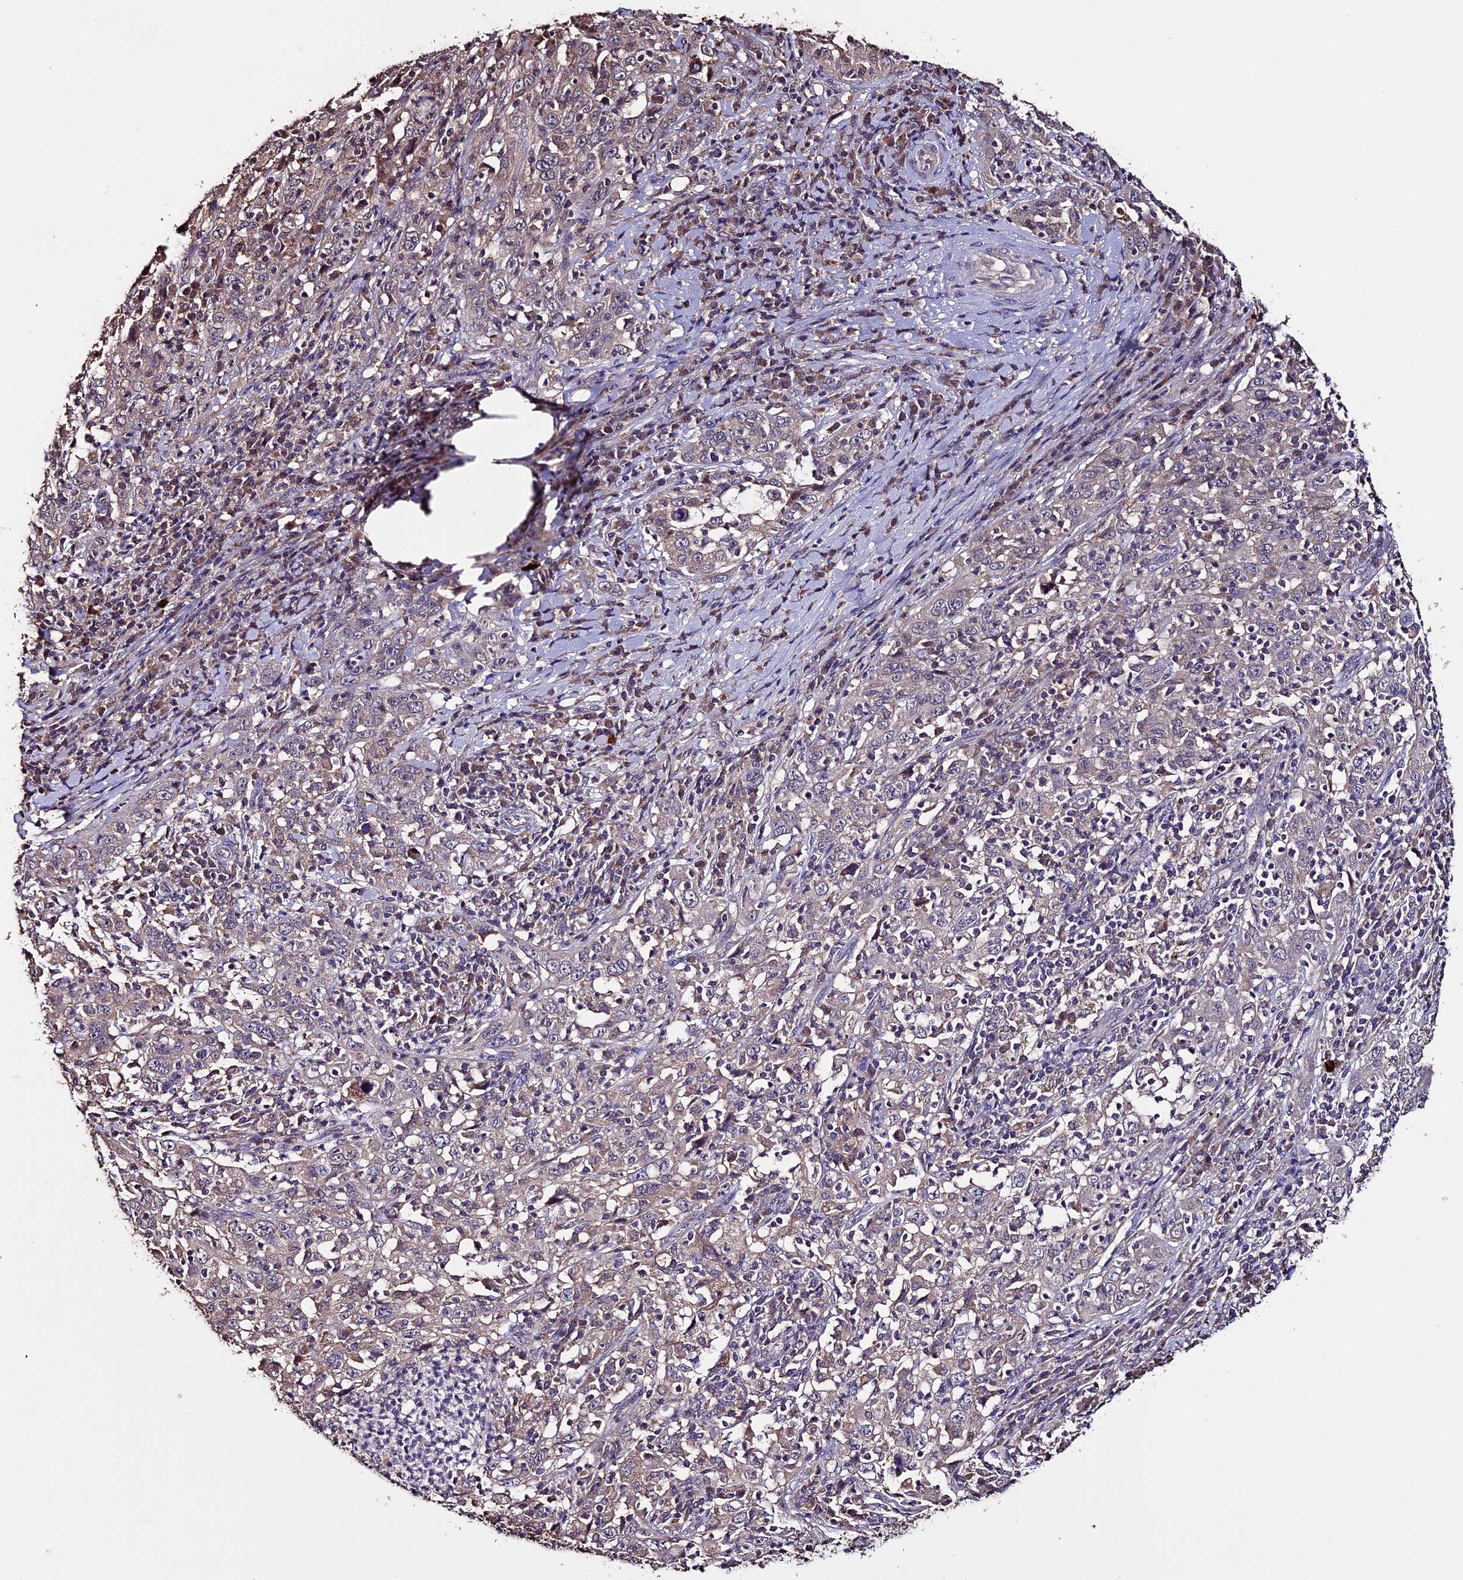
{"staining": {"intensity": "weak", "quantity": "25%-75%", "location": "cytoplasmic/membranous"}, "tissue": "cervical cancer", "cell_type": "Tumor cells", "image_type": "cancer", "snomed": [{"axis": "morphology", "description": "Squamous cell carcinoma, NOS"}, {"axis": "topography", "description": "Cervix"}], "caption": "Tumor cells reveal low levels of weak cytoplasmic/membranous positivity in about 25%-75% of cells in cervical cancer.", "gene": "DIS3L", "patient": {"sex": "female", "age": 46}}